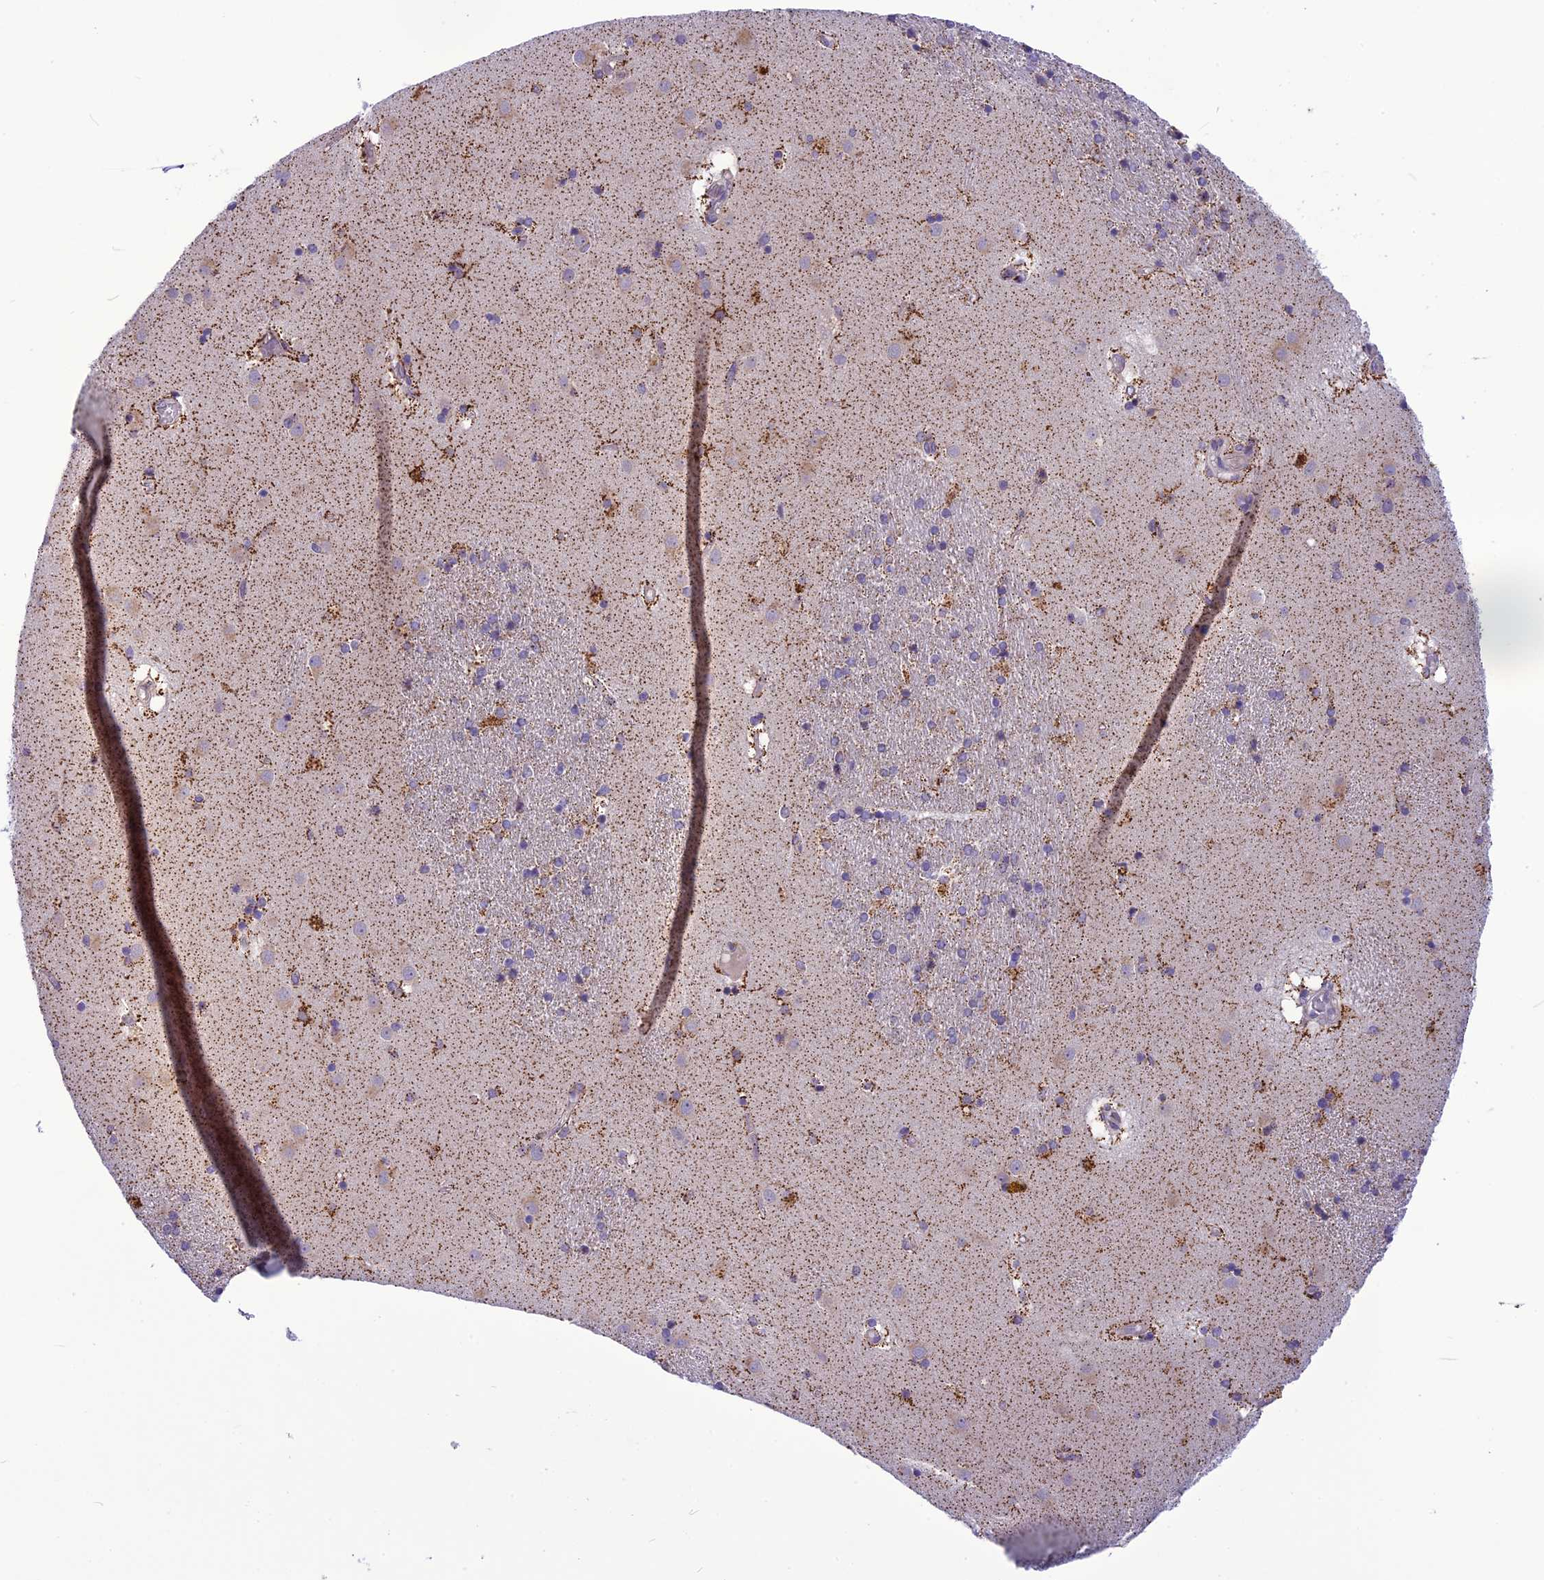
{"staining": {"intensity": "moderate", "quantity": "<25%", "location": "cytoplasmic/membranous"}, "tissue": "caudate", "cell_type": "Glial cells", "image_type": "normal", "snomed": [{"axis": "morphology", "description": "Normal tissue, NOS"}, {"axis": "topography", "description": "Lateral ventricle wall"}], "caption": "Caudate stained with IHC reveals moderate cytoplasmic/membranous expression in approximately <25% of glial cells.", "gene": "PSMF1", "patient": {"sex": "male", "age": 70}}